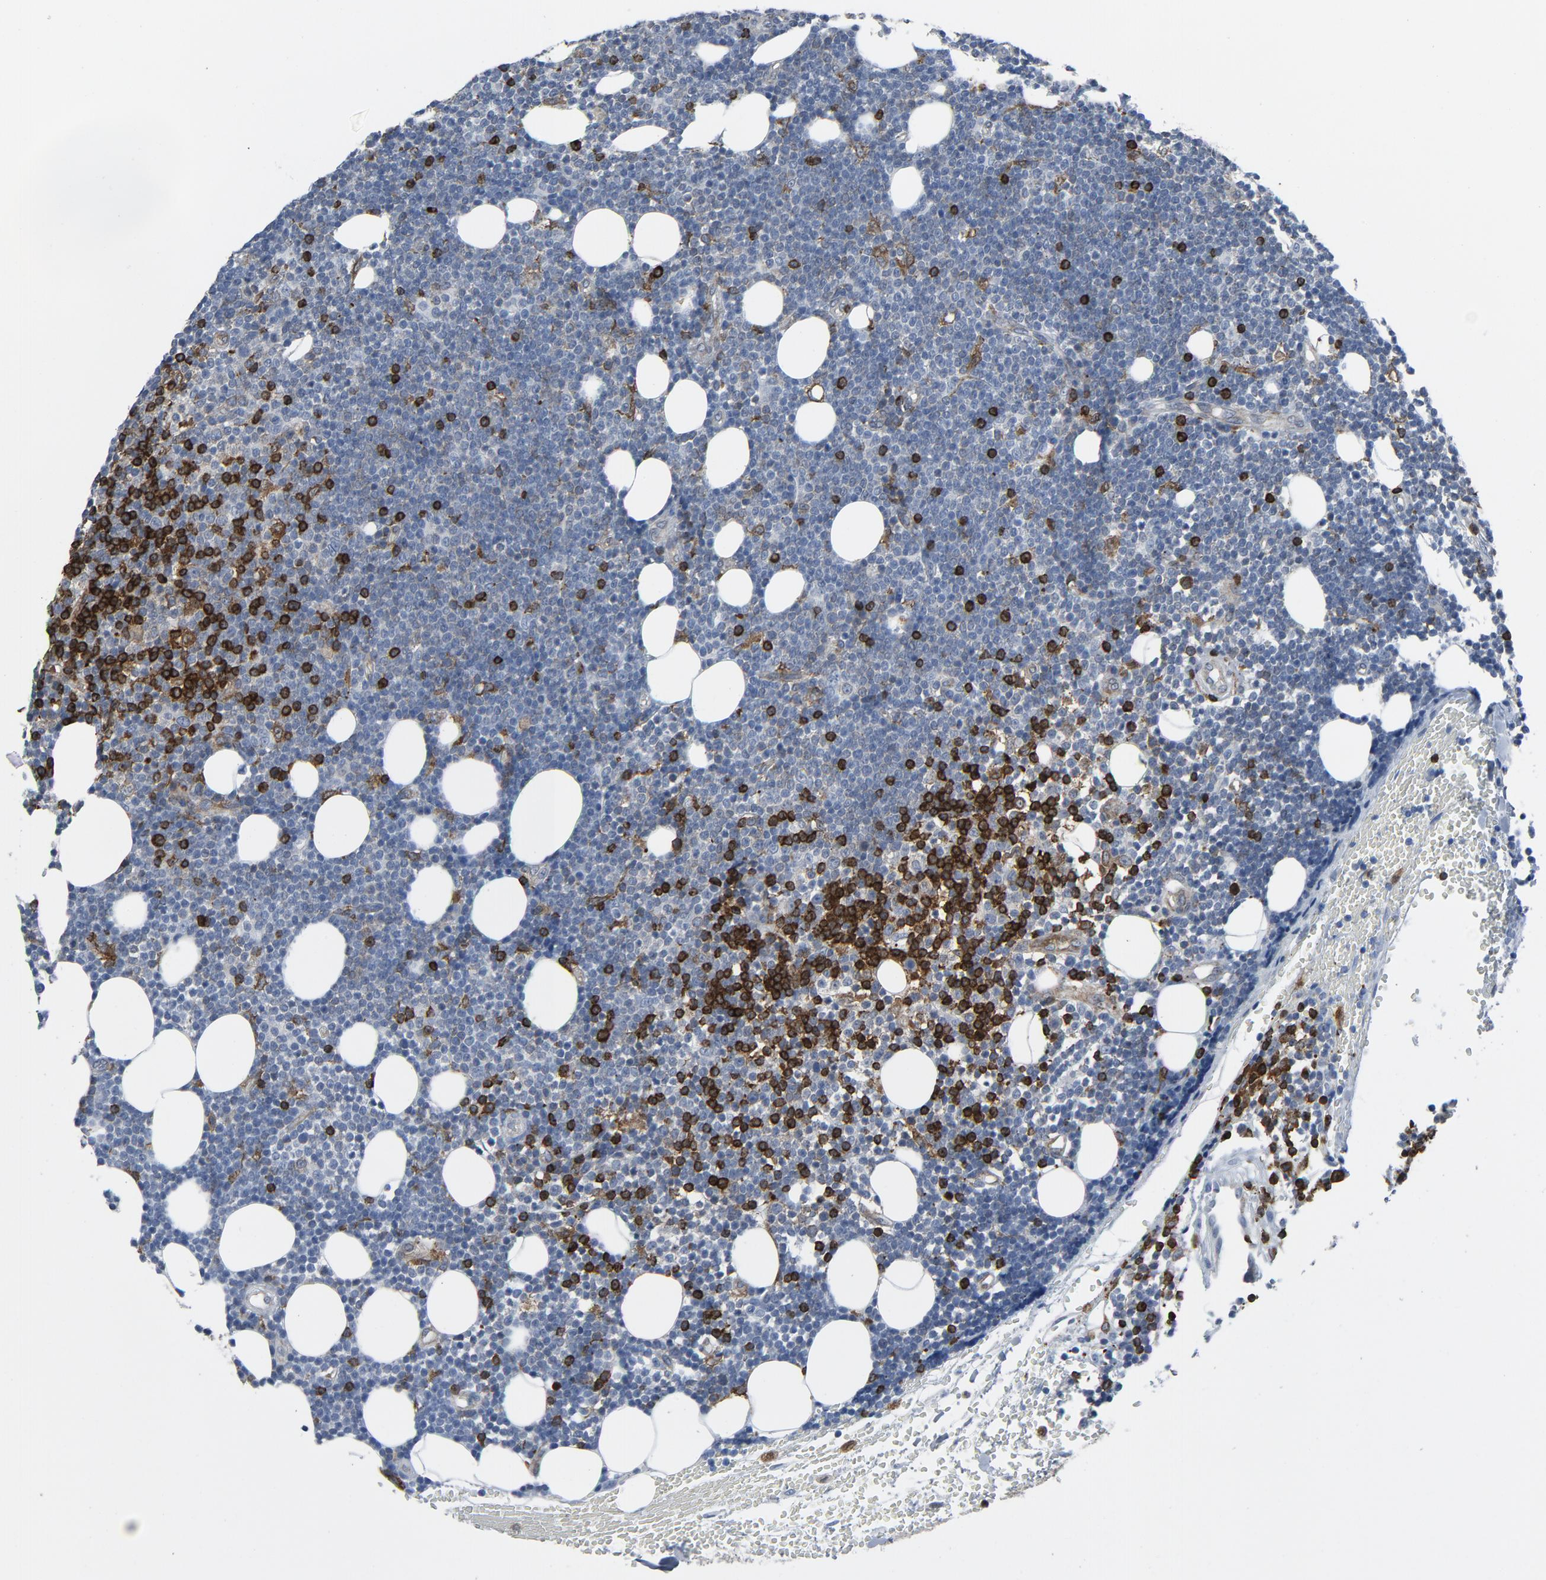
{"staining": {"intensity": "negative", "quantity": "none", "location": "none"}, "tissue": "lymphoma", "cell_type": "Tumor cells", "image_type": "cancer", "snomed": [{"axis": "morphology", "description": "Malignant lymphoma, non-Hodgkin's type, Low grade"}, {"axis": "topography", "description": "Soft tissue"}], "caption": "This is a photomicrograph of immunohistochemistry (IHC) staining of lymphoma, which shows no expression in tumor cells. Brightfield microscopy of IHC stained with DAB (3,3'-diaminobenzidine) (brown) and hematoxylin (blue), captured at high magnification.", "gene": "LCP2", "patient": {"sex": "male", "age": 92}}